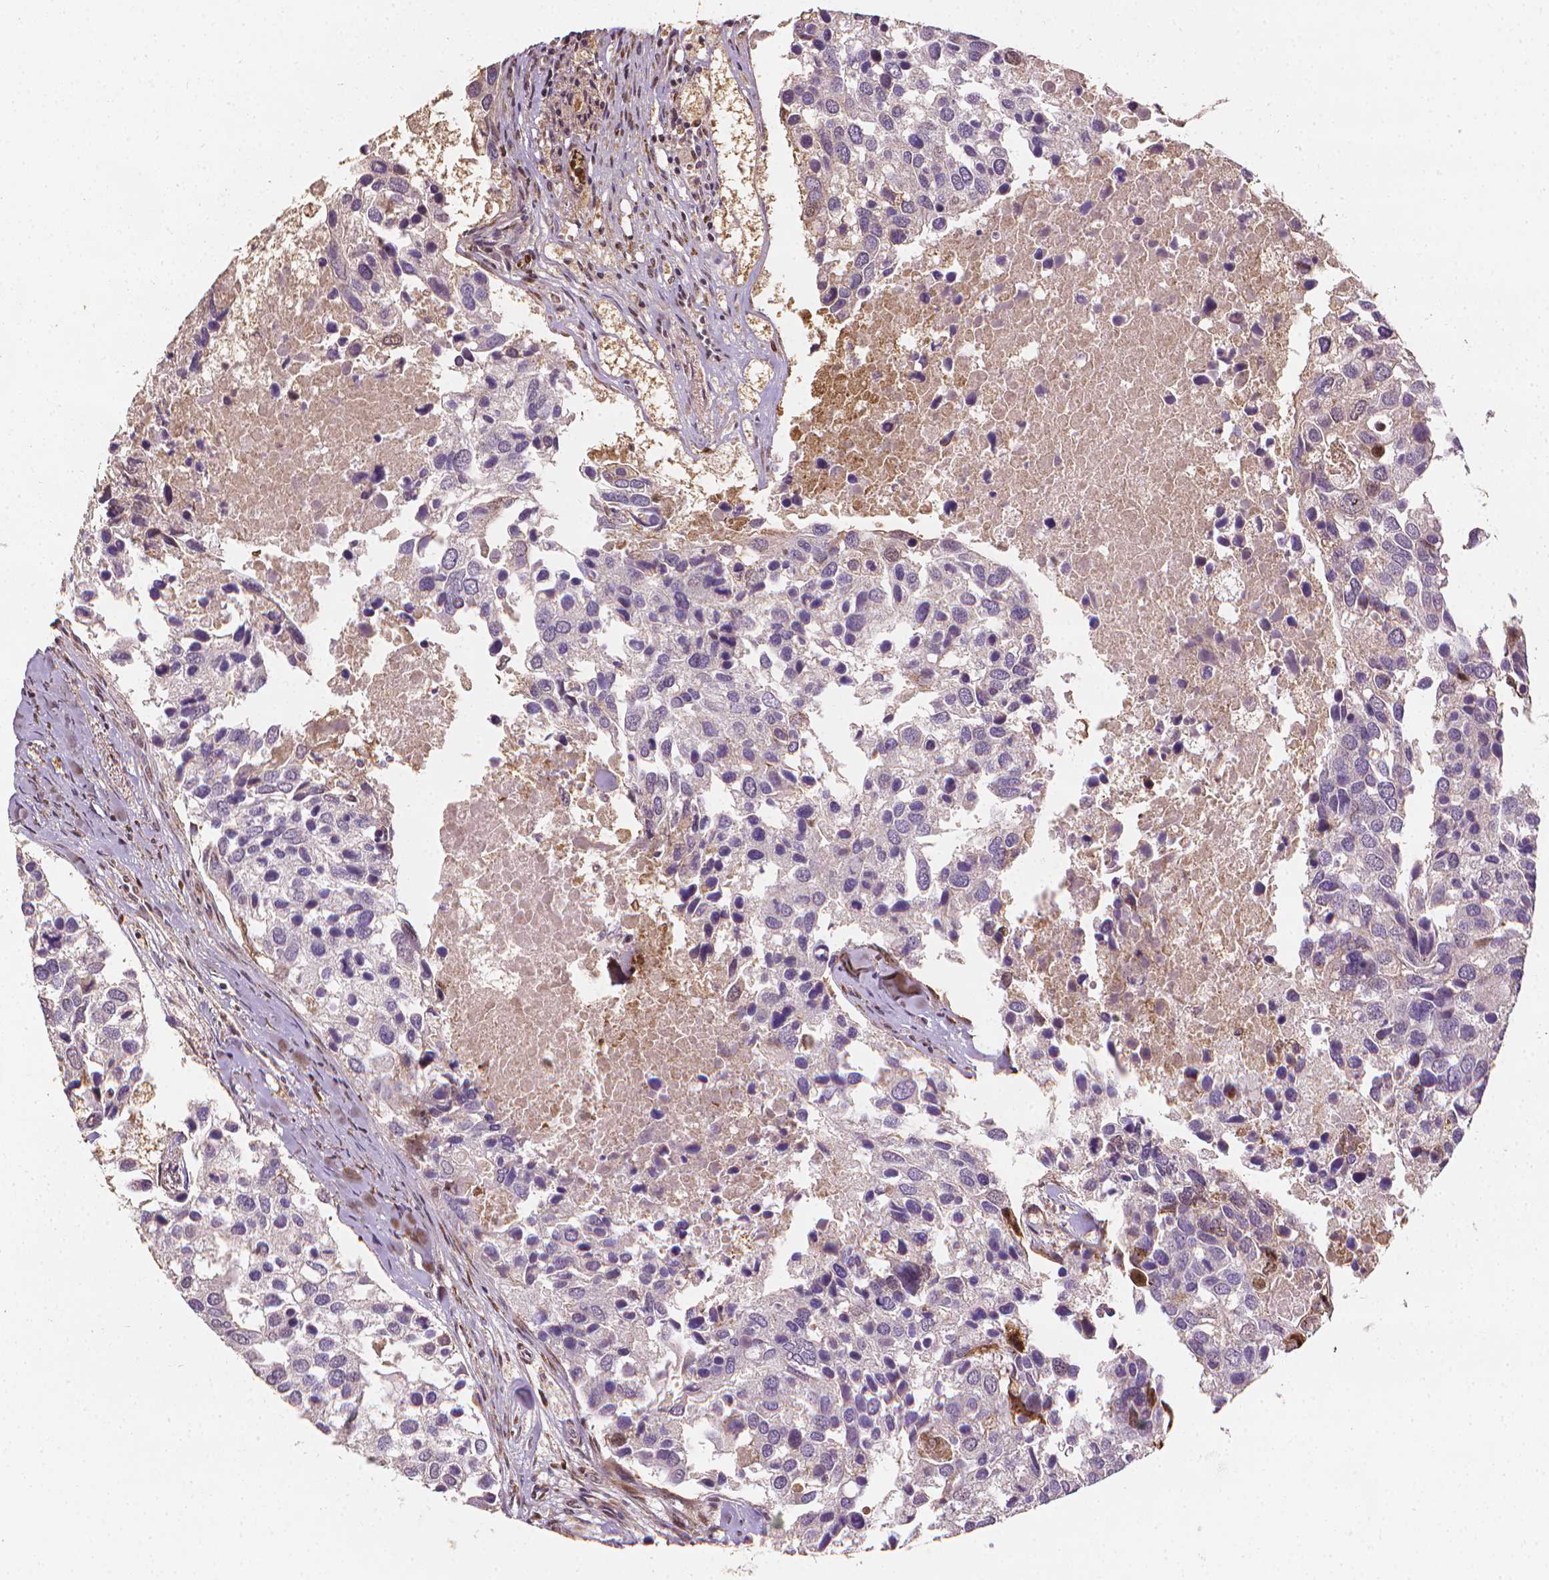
{"staining": {"intensity": "negative", "quantity": "none", "location": "none"}, "tissue": "breast cancer", "cell_type": "Tumor cells", "image_type": "cancer", "snomed": [{"axis": "morphology", "description": "Duct carcinoma"}, {"axis": "topography", "description": "Breast"}], "caption": "This photomicrograph is of breast infiltrating ductal carcinoma stained with immunohistochemistry (IHC) to label a protein in brown with the nuclei are counter-stained blue. There is no expression in tumor cells.", "gene": "DCN", "patient": {"sex": "female", "age": 83}}